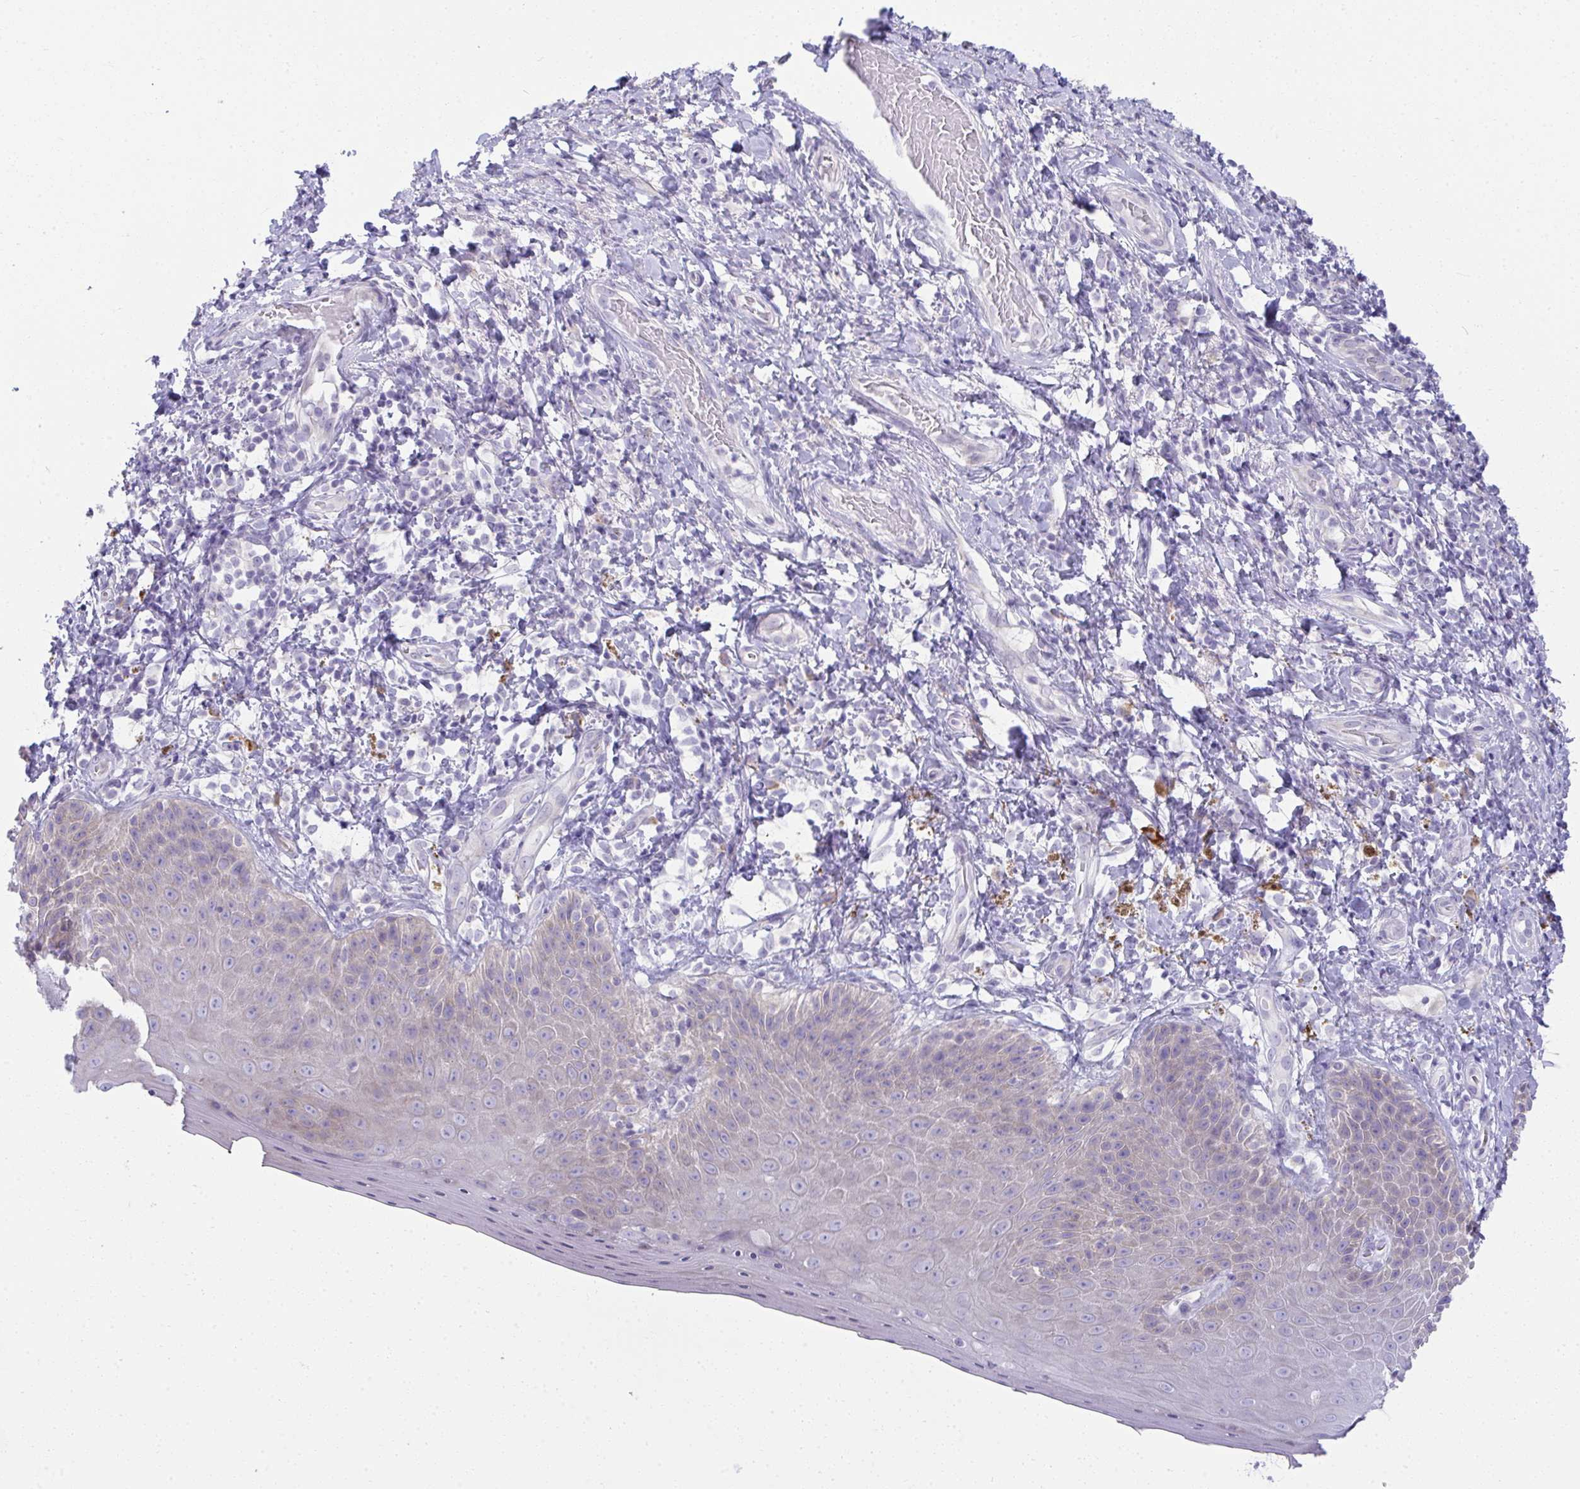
{"staining": {"intensity": "negative", "quantity": "none", "location": "none"}, "tissue": "skin", "cell_type": "Epidermal cells", "image_type": "normal", "snomed": [{"axis": "morphology", "description": "Normal tissue, NOS"}, {"axis": "topography", "description": "Anal"}, {"axis": "topography", "description": "Peripheral nerve tissue"}], "caption": "The image demonstrates no staining of epidermal cells in benign skin.", "gene": "FASLG", "patient": {"sex": "male", "age": 53}}